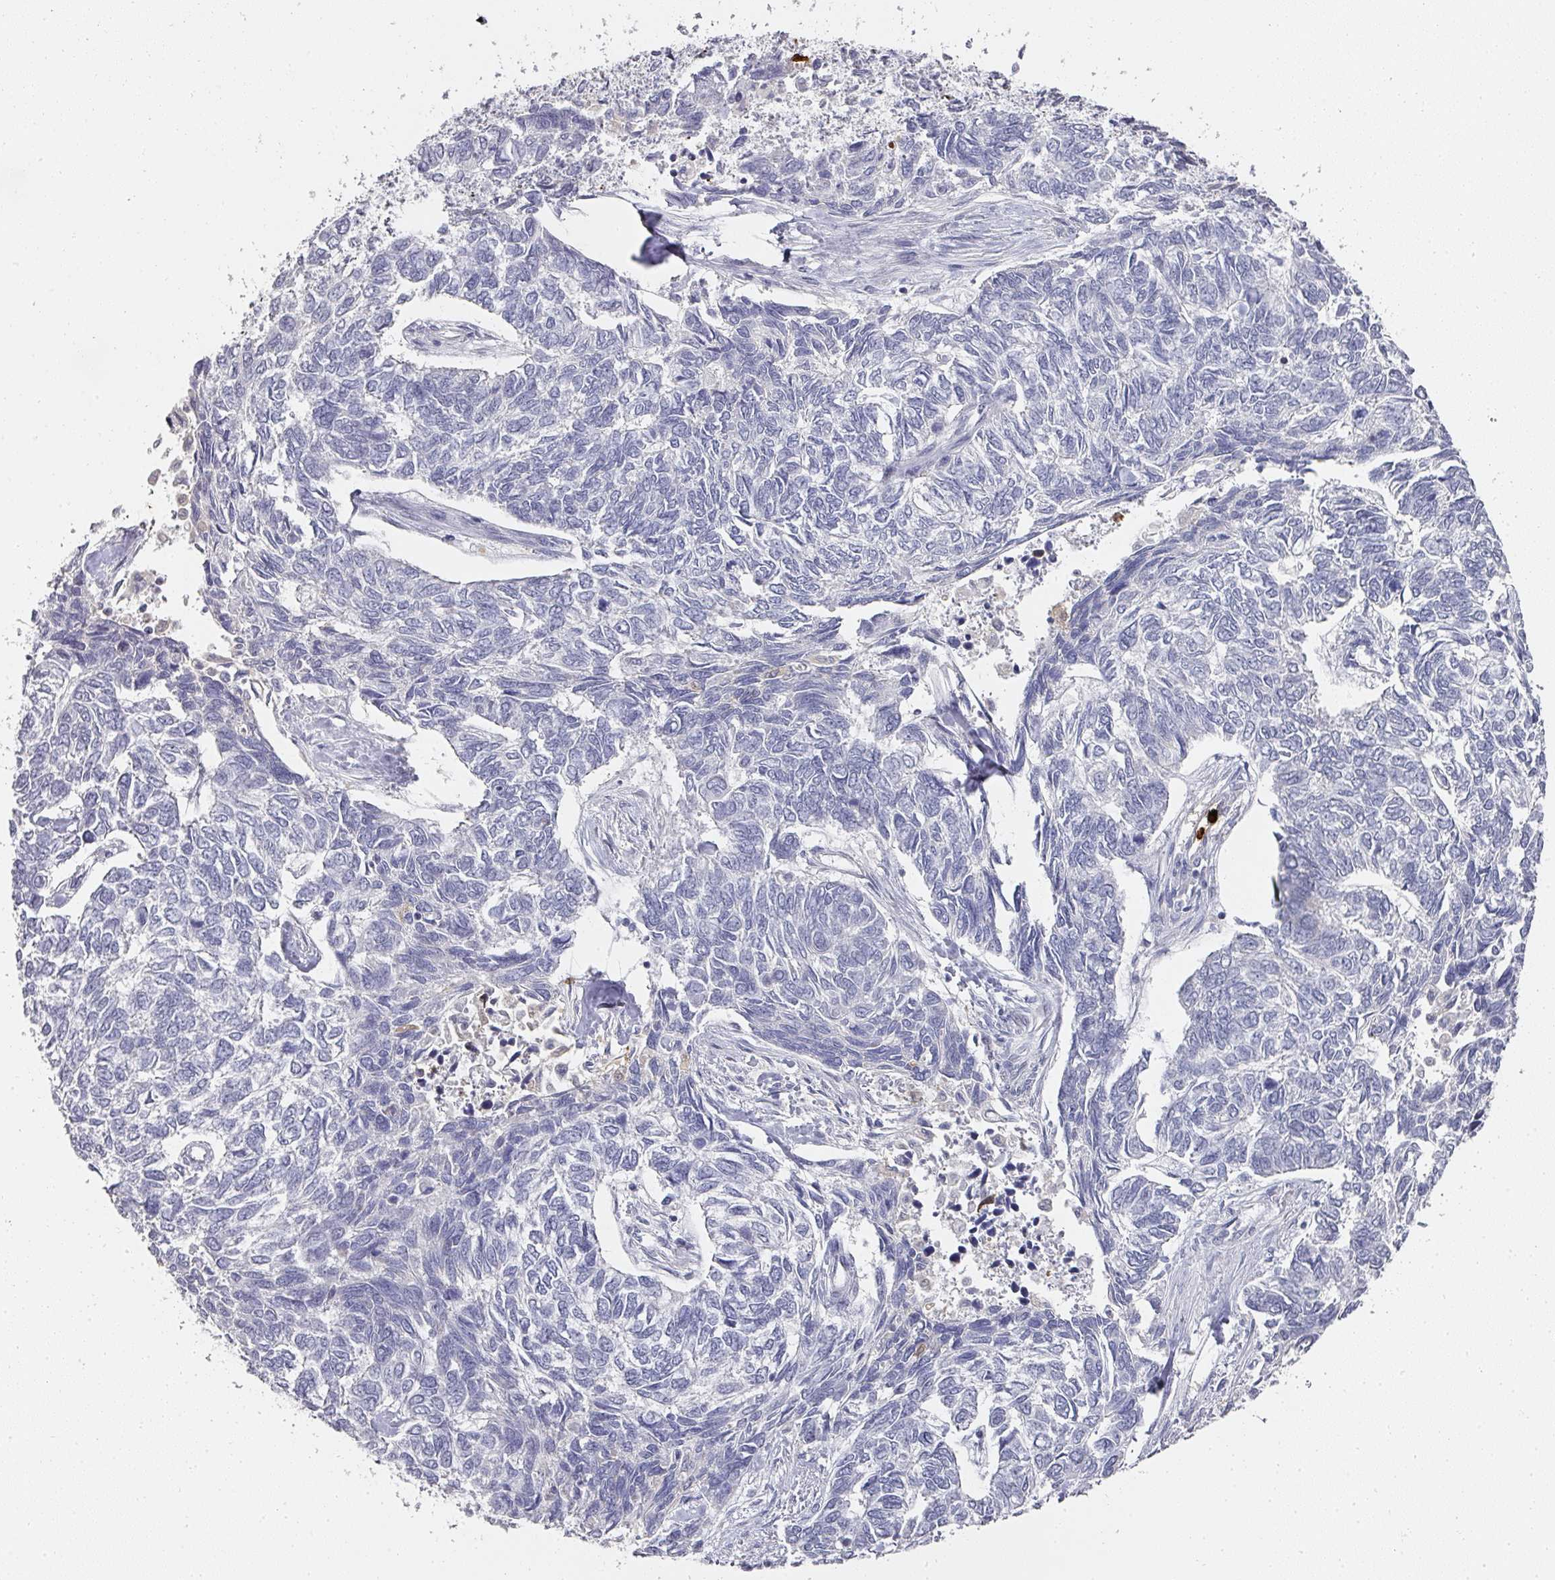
{"staining": {"intensity": "negative", "quantity": "none", "location": "none"}, "tissue": "skin cancer", "cell_type": "Tumor cells", "image_type": "cancer", "snomed": [{"axis": "morphology", "description": "Basal cell carcinoma"}, {"axis": "topography", "description": "Skin"}], "caption": "The immunohistochemistry (IHC) histopathology image has no significant positivity in tumor cells of skin cancer (basal cell carcinoma) tissue.", "gene": "CAMP", "patient": {"sex": "female", "age": 65}}